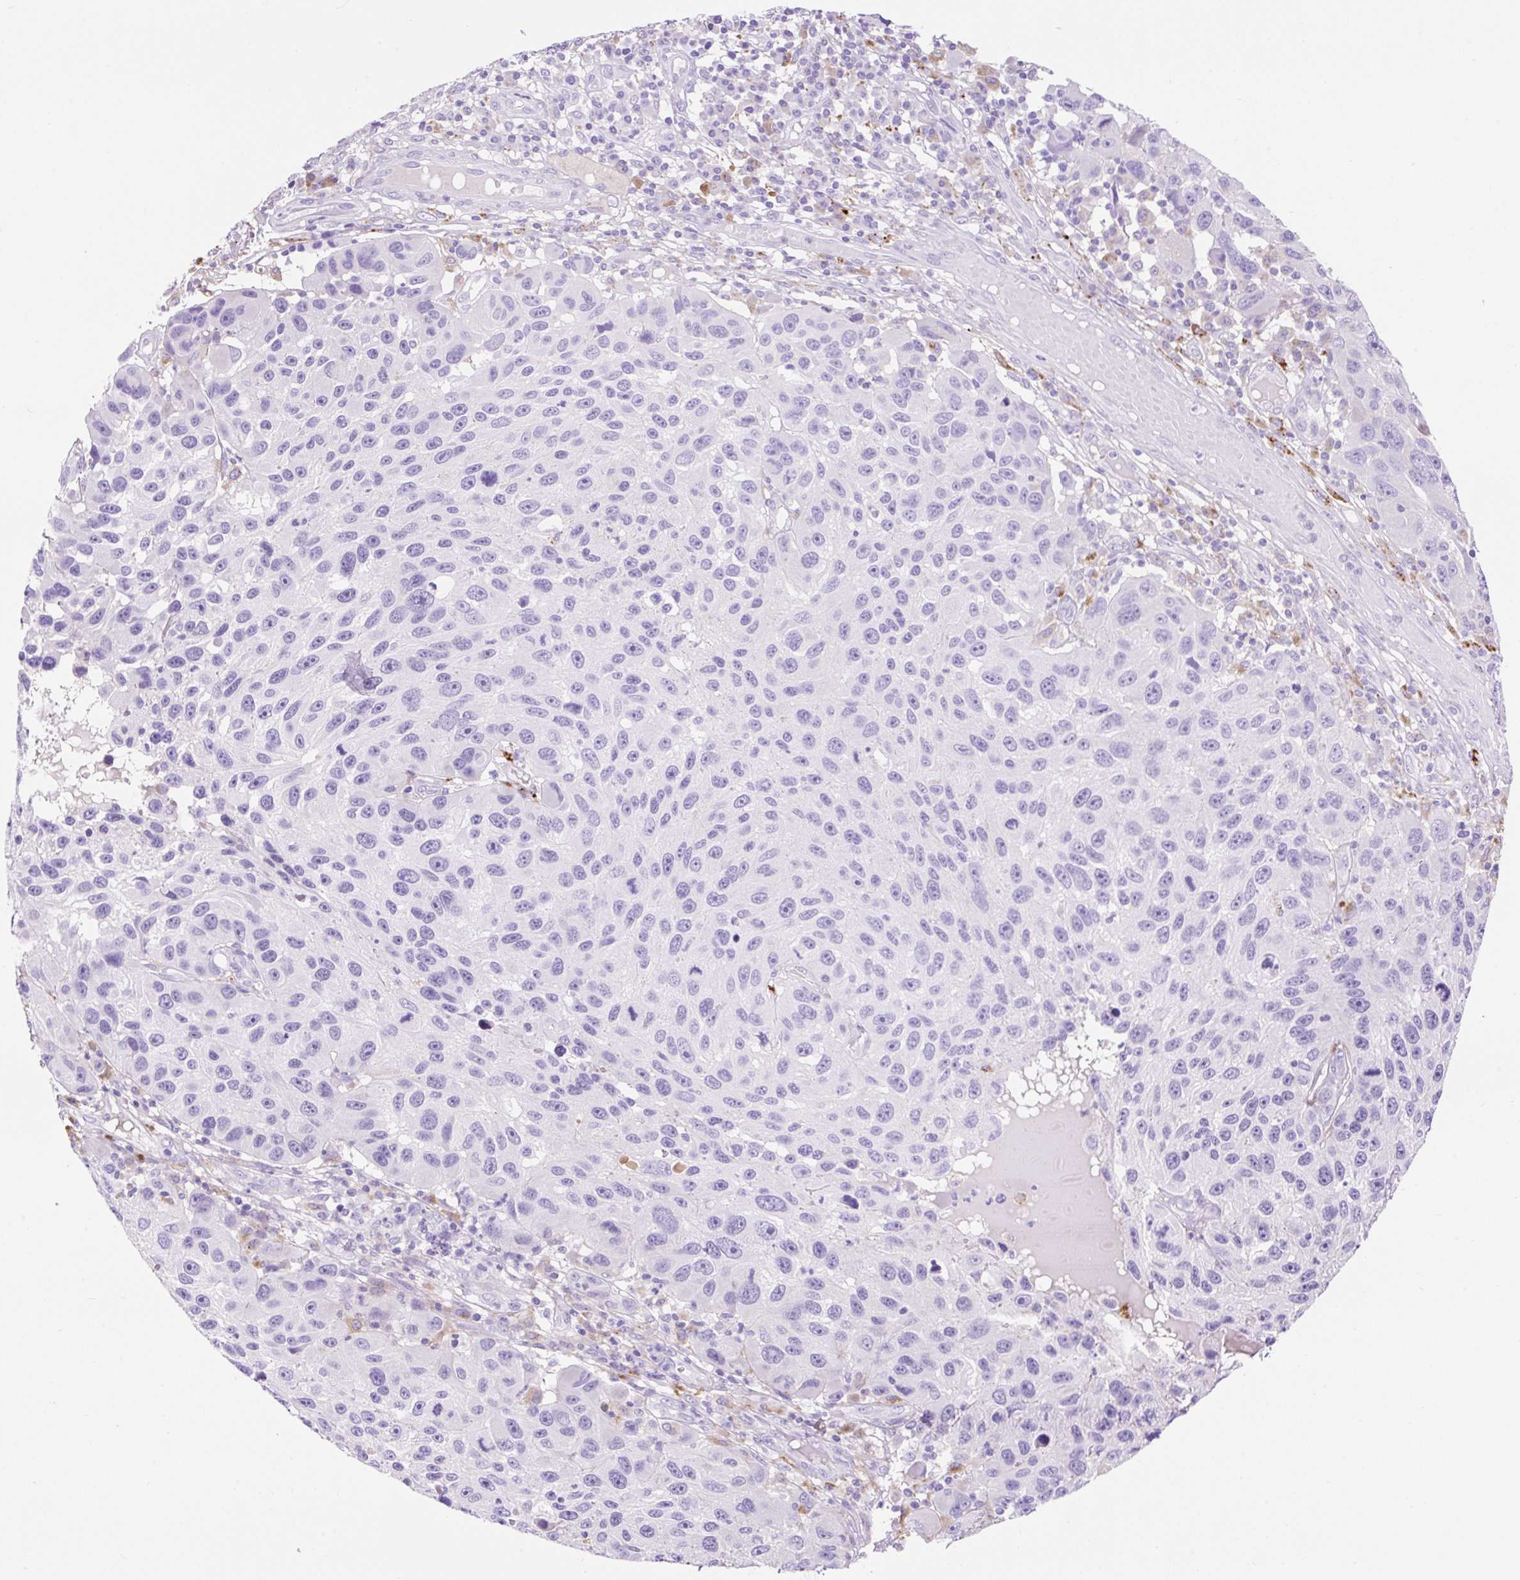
{"staining": {"intensity": "negative", "quantity": "none", "location": "none"}, "tissue": "melanoma", "cell_type": "Tumor cells", "image_type": "cancer", "snomed": [{"axis": "morphology", "description": "Malignant melanoma, NOS"}, {"axis": "topography", "description": "Skin"}], "caption": "Human melanoma stained for a protein using immunohistochemistry shows no positivity in tumor cells.", "gene": "HEXB", "patient": {"sex": "male", "age": 53}}